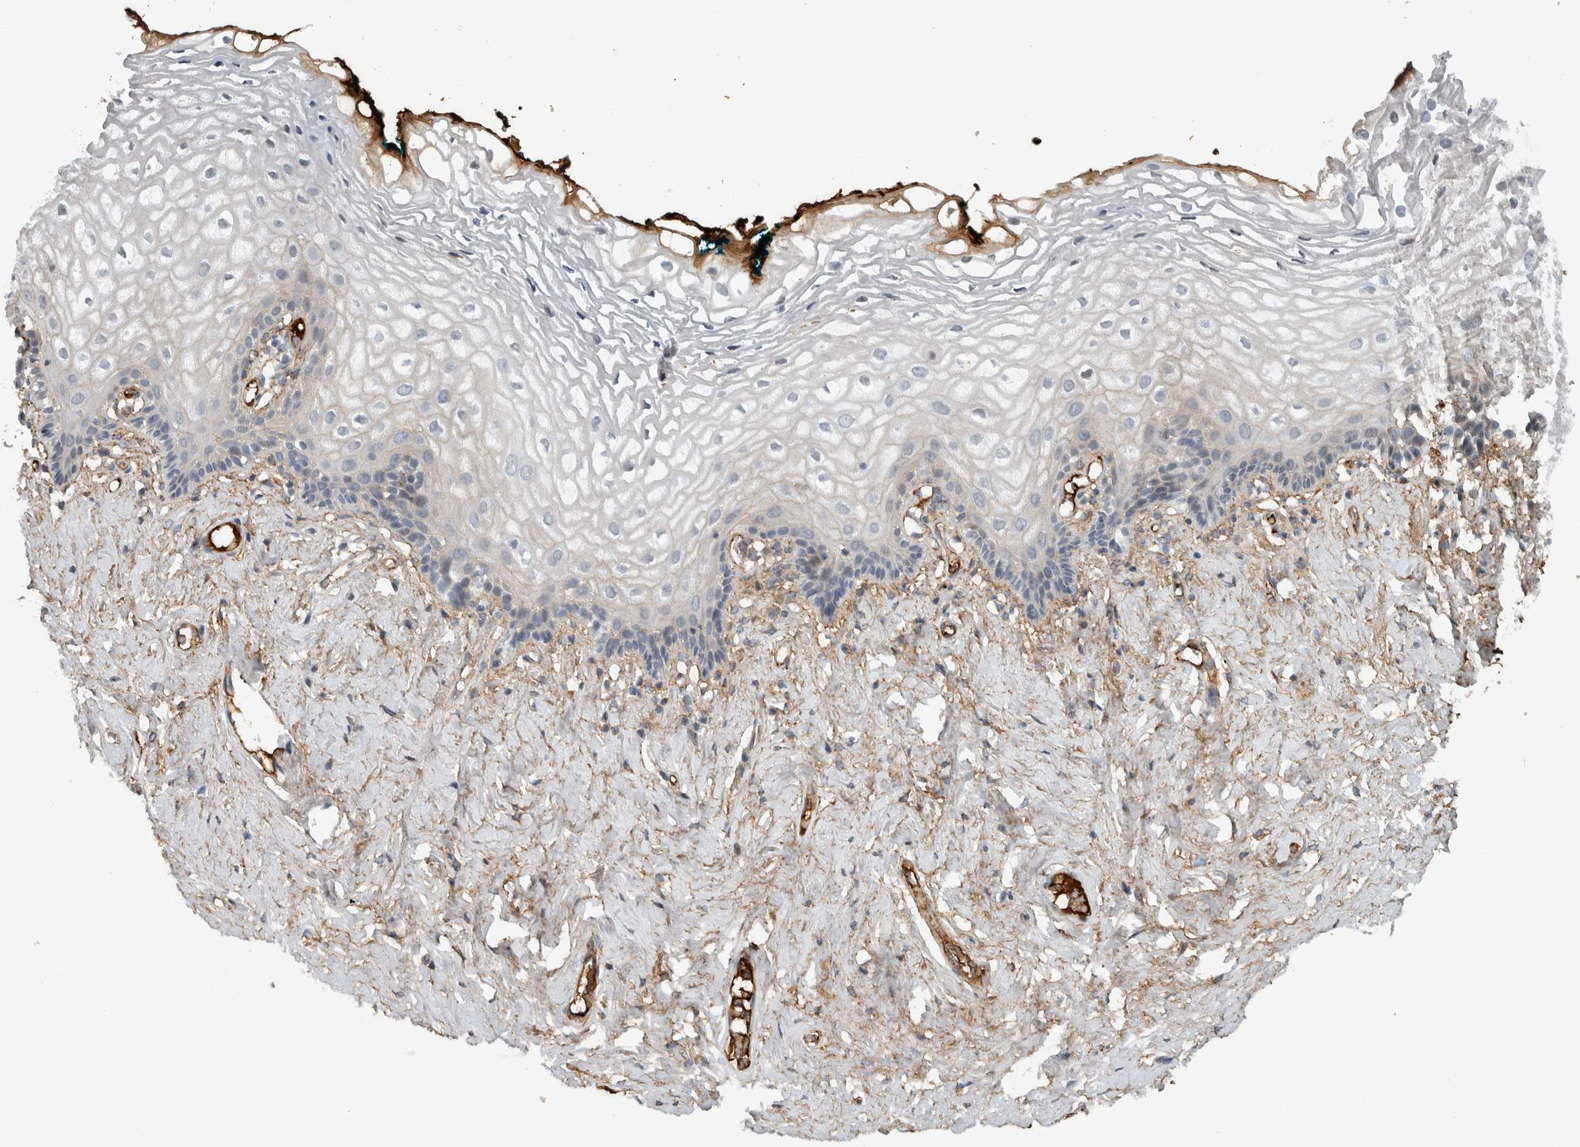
{"staining": {"intensity": "negative", "quantity": "none", "location": "none"}, "tissue": "vagina", "cell_type": "Squamous epithelial cells", "image_type": "normal", "snomed": [{"axis": "morphology", "description": "Normal tissue, NOS"}, {"axis": "morphology", "description": "Adenocarcinoma, NOS"}, {"axis": "topography", "description": "Rectum"}, {"axis": "topography", "description": "Vagina"}], "caption": "Vagina stained for a protein using immunohistochemistry (IHC) demonstrates no staining squamous epithelial cells.", "gene": "FN1", "patient": {"sex": "female", "age": 71}}